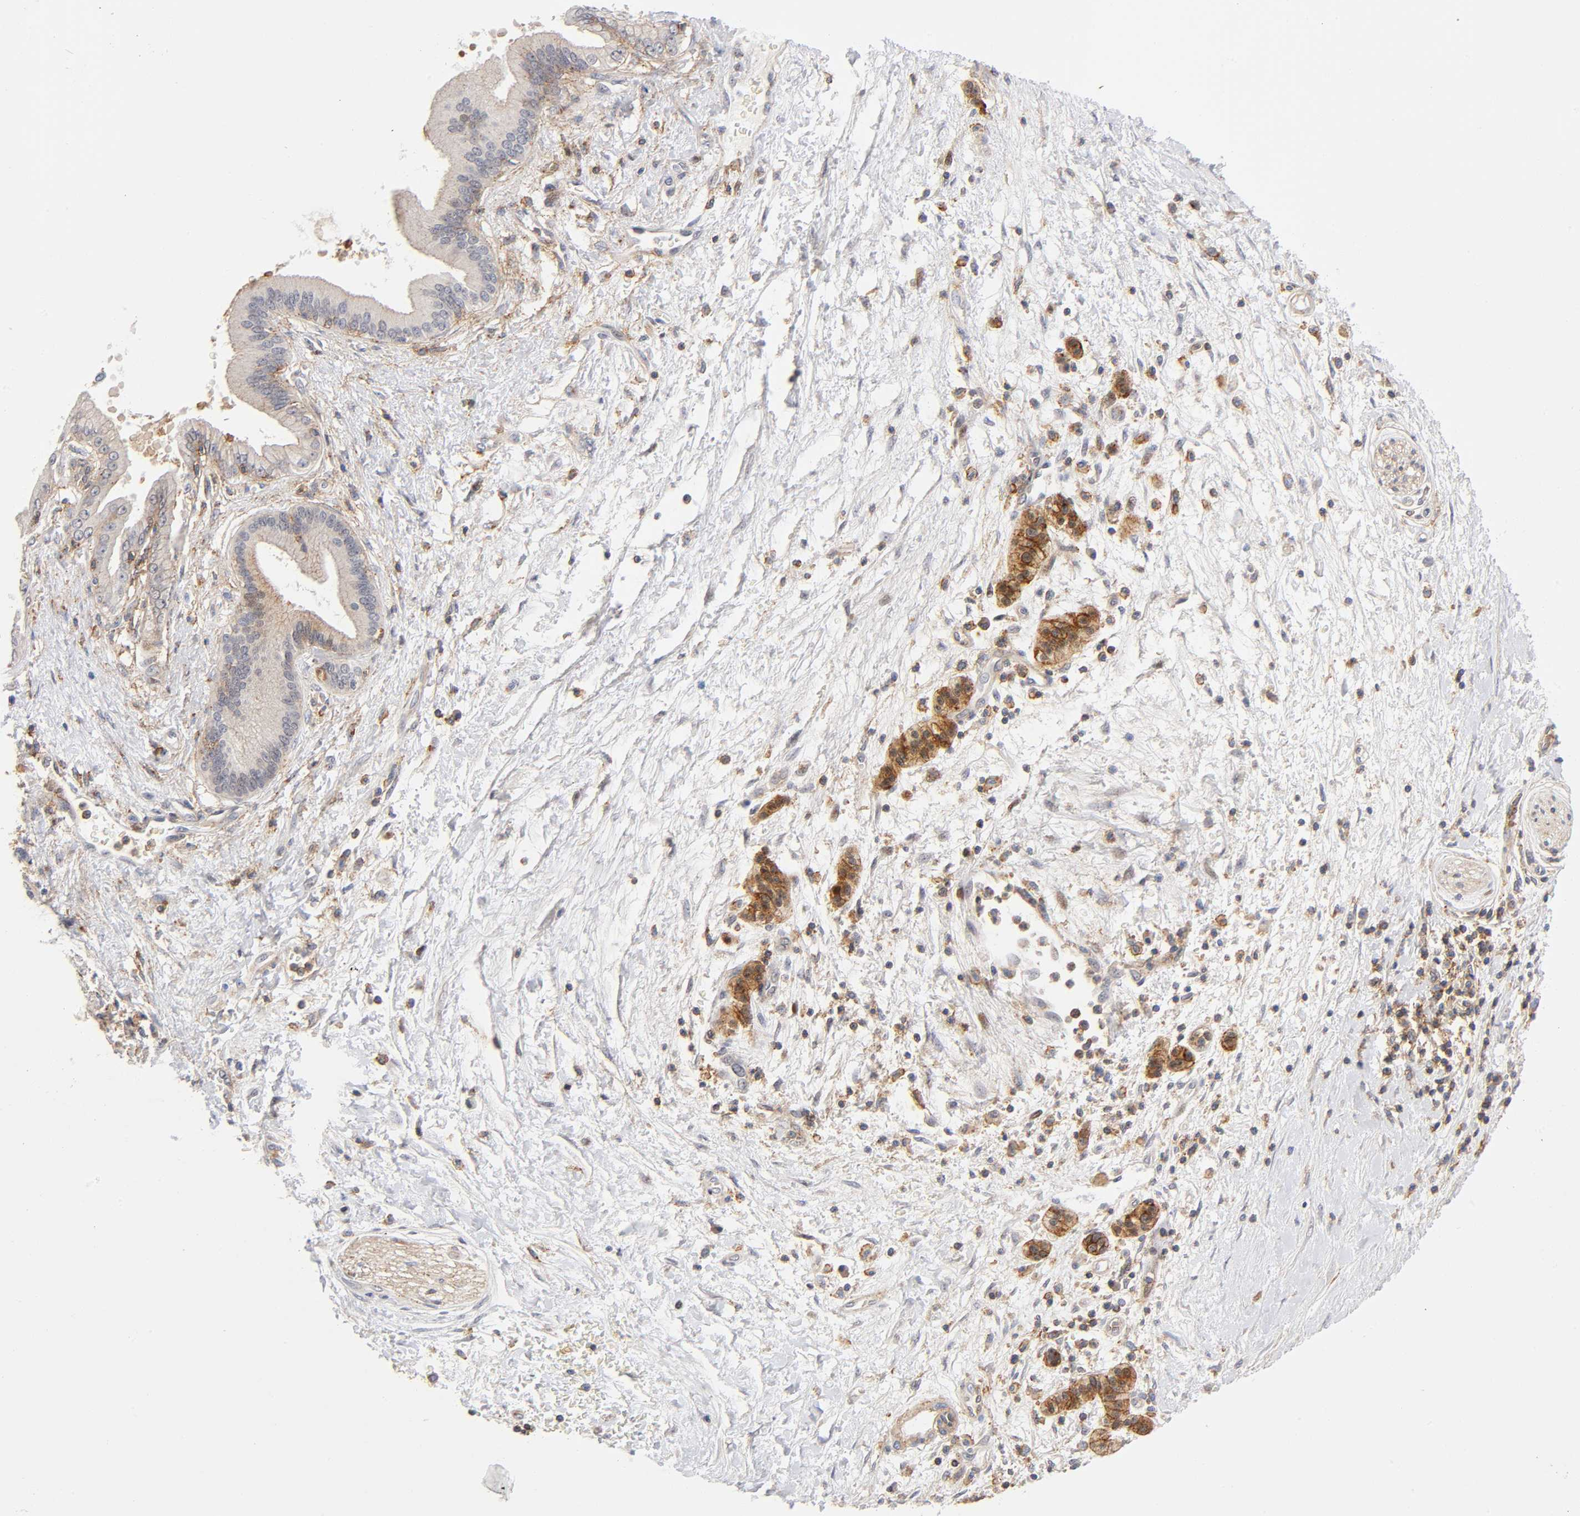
{"staining": {"intensity": "weak", "quantity": "25%-75%", "location": "cytoplasmic/membranous"}, "tissue": "pancreatic cancer", "cell_type": "Tumor cells", "image_type": "cancer", "snomed": [{"axis": "morphology", "description": "Adenocarcinoma, NOS"}, {"axis": "topography", "description": "Pancreas"}], "caption": "Pancreatic adenocarcinoma stained for a protein shows weak cytoplasmic/membranous positivity in tumor cells.", "gene": "ANXA7", "patient": {"sex": "male", "age": 59}}